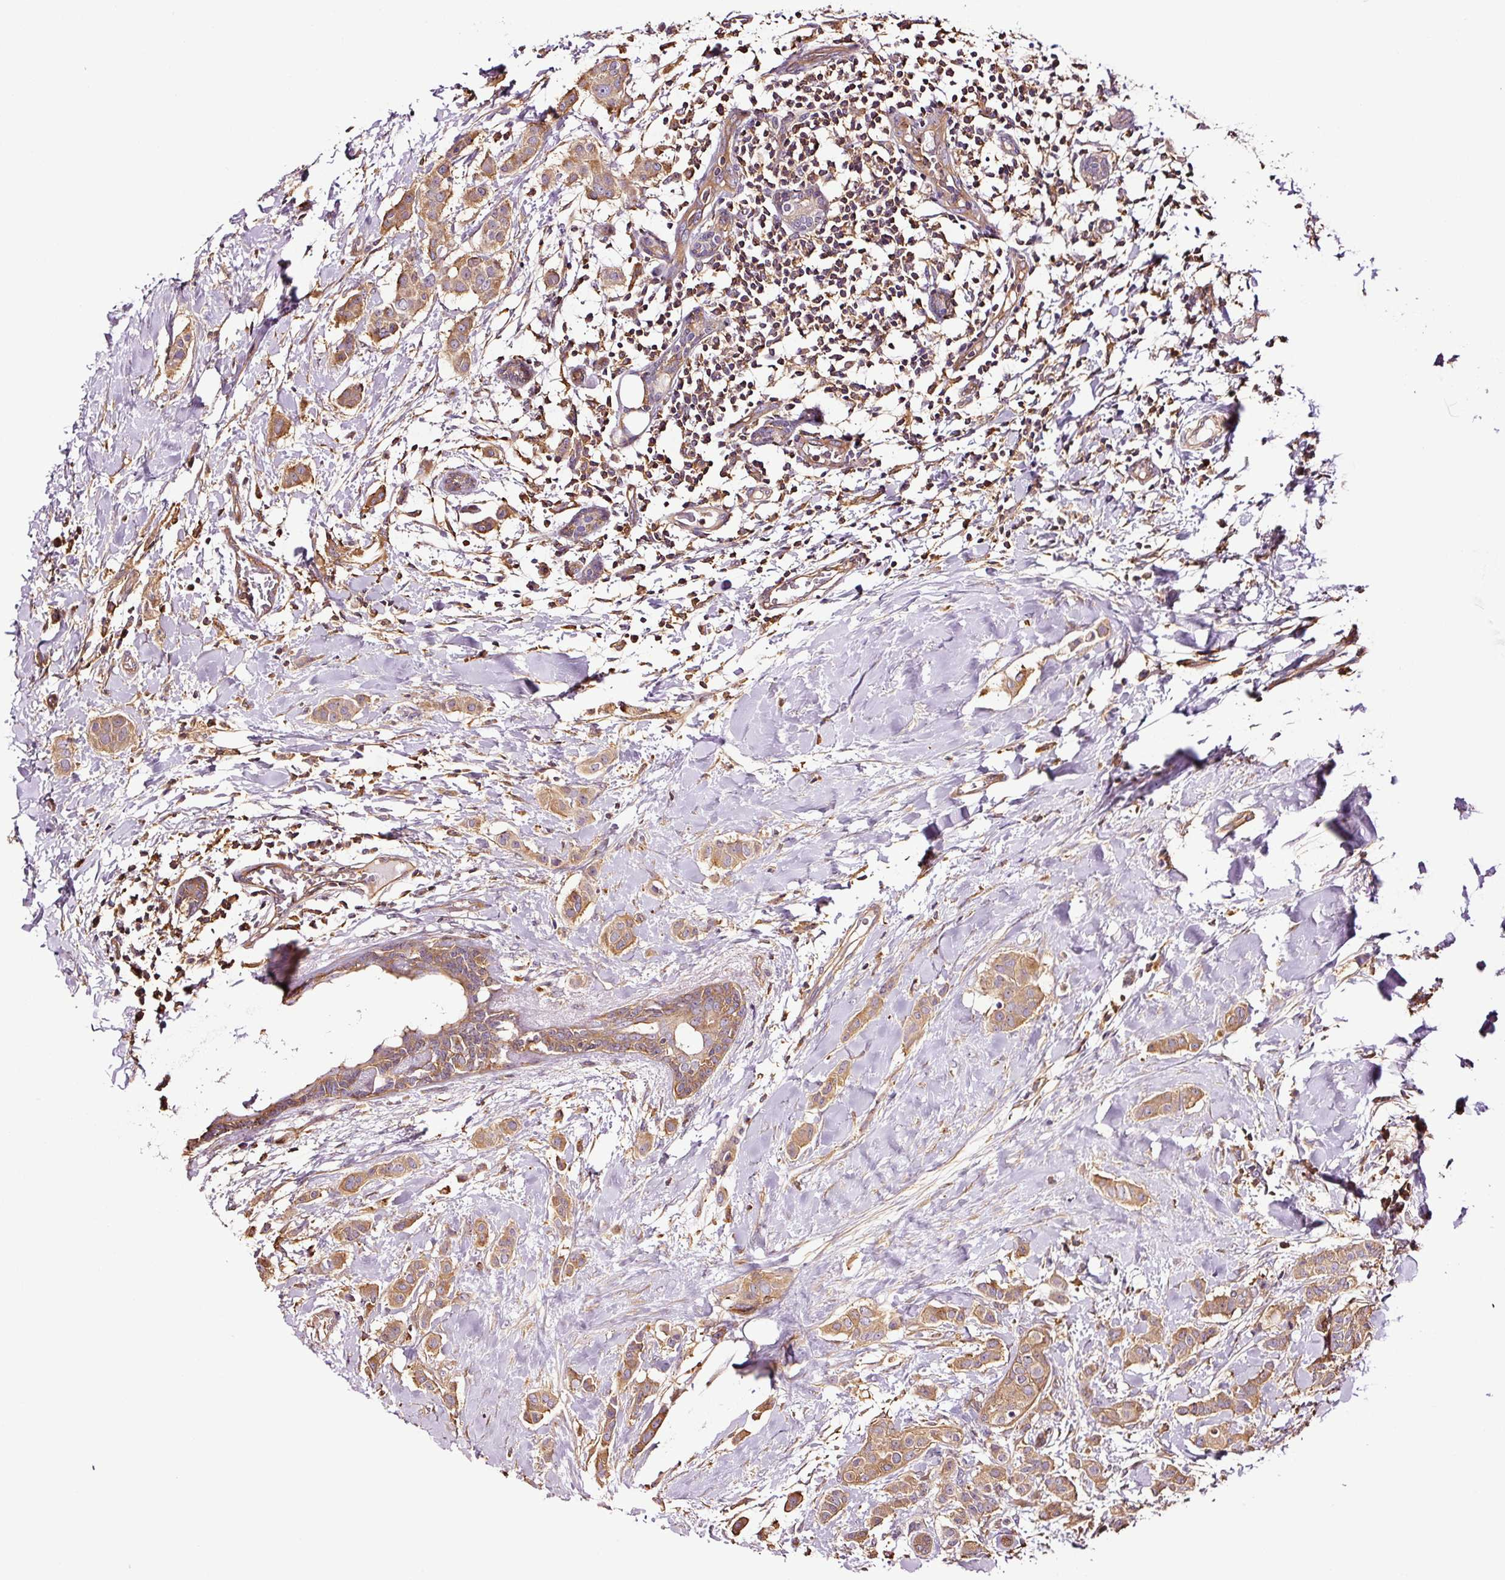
{"staining": {"intensity": "moderate", "quantity": ">75%", "location": "cytoplasmic/membranous"}, "tissue": "breast cancer", "cell_type": "Tumor cells", "image_type": "cancer", "snomed": [{"axis": "morphology", "description": "Duct carcinoma"}, {"axis": "topography", "description": "Breast"}], "caption": "The immunohistochemical stain highlights moderate cytoplasmic/membranous positivity in tumor cells of breast cancer tissue.", "gene": "METAP1", "patient": {"sex": "female", "age": 40}}